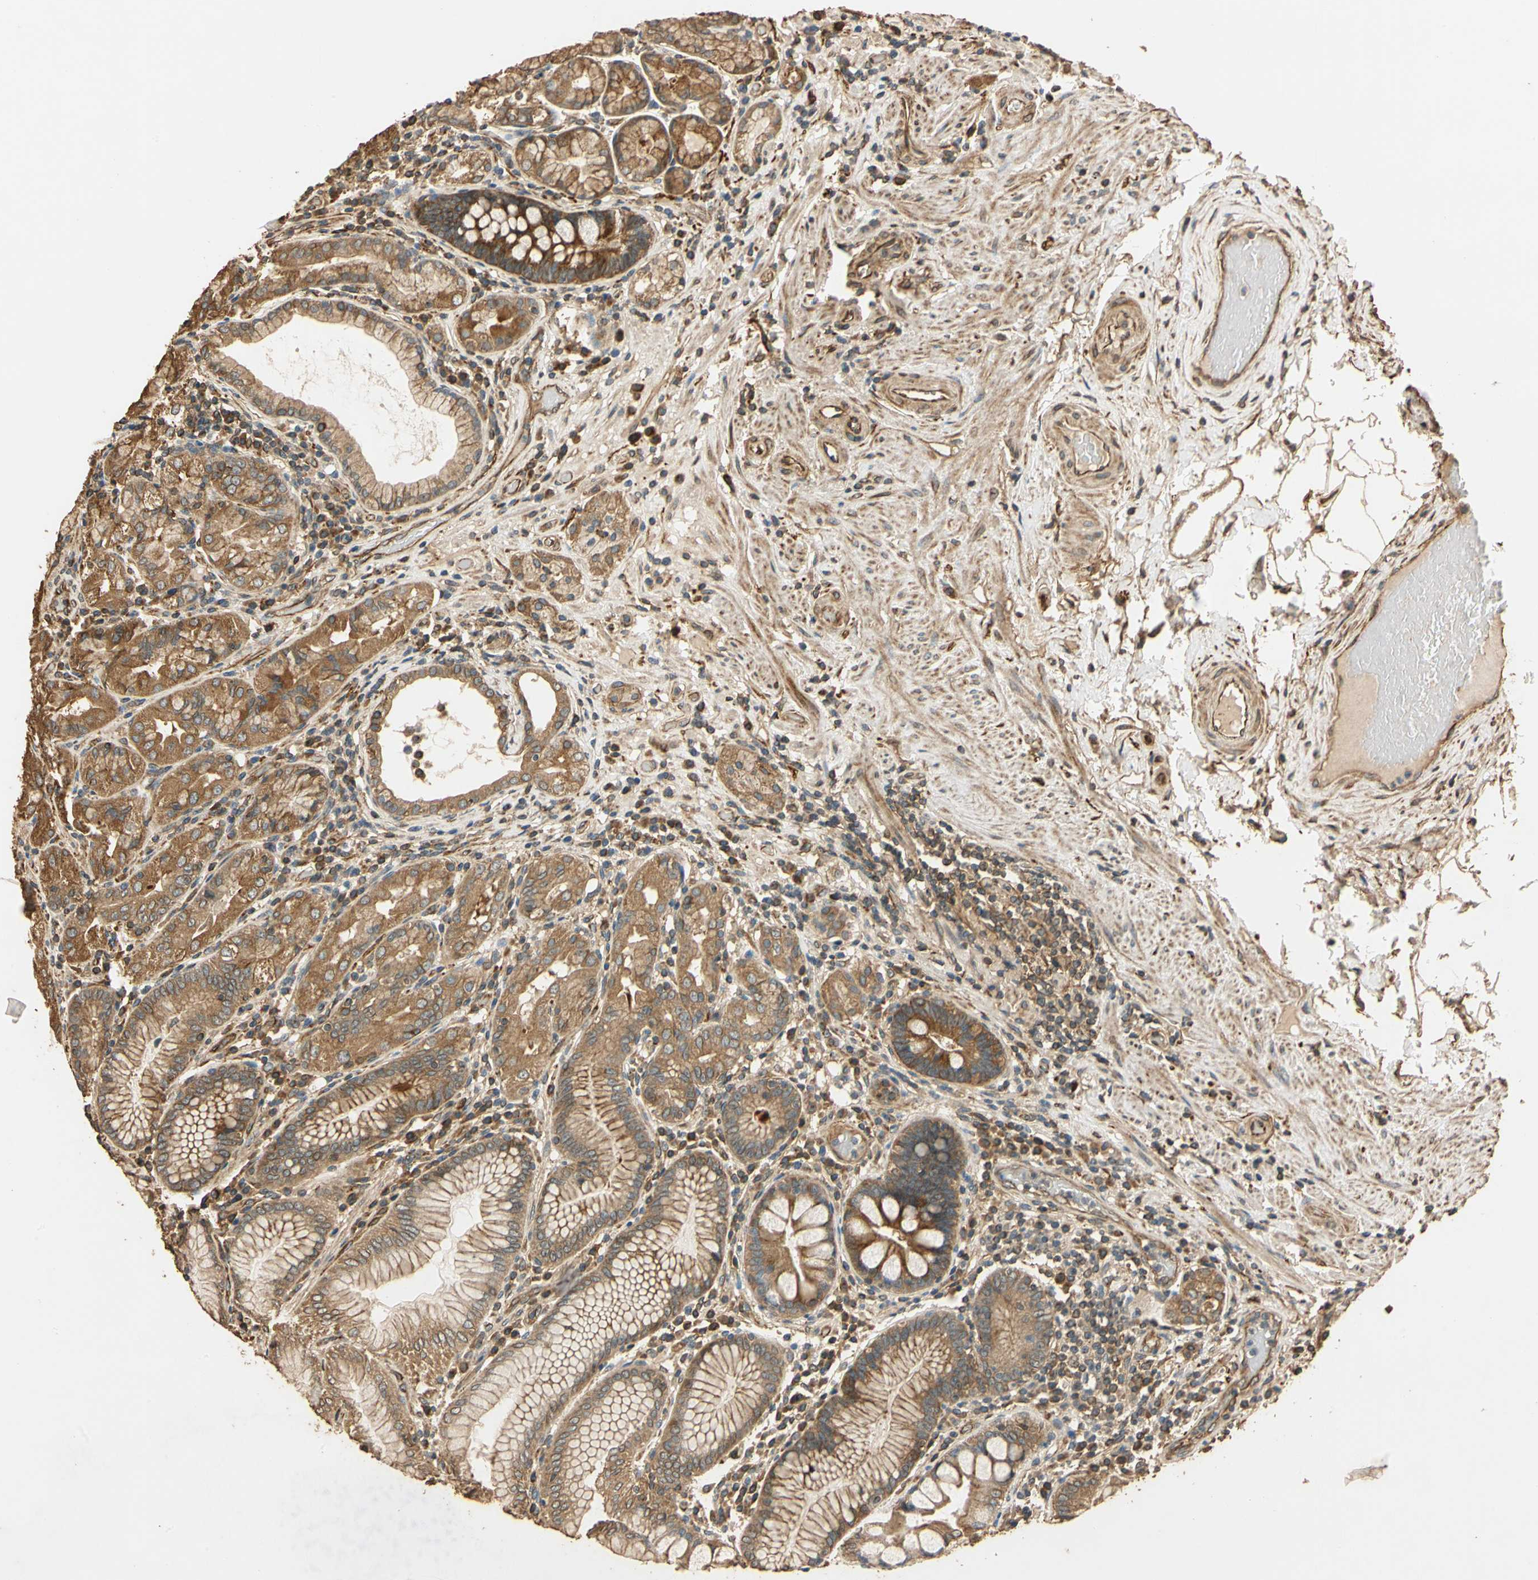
{"staining": {"intensity": "moderate", "quantity": ">75%", "location": "cytoplasmic/membranous"}, "tissue": "stomach", "cell_type": "Glandular cells", "image_type": "normal", "snomed": [{"axis": "morphology", "description": "Normal tissue, NOS"}, {"axis": "topography", "description": "Stomach, lower"}], "caption": "Immunohistochemical staining of benign human stomach exhibits medium levels of moderate cytoplasmic/membranous expression in about >75% of glandular cells.", "gene": "MGRN1", "patient": {"sex": "female", "age": 76}}